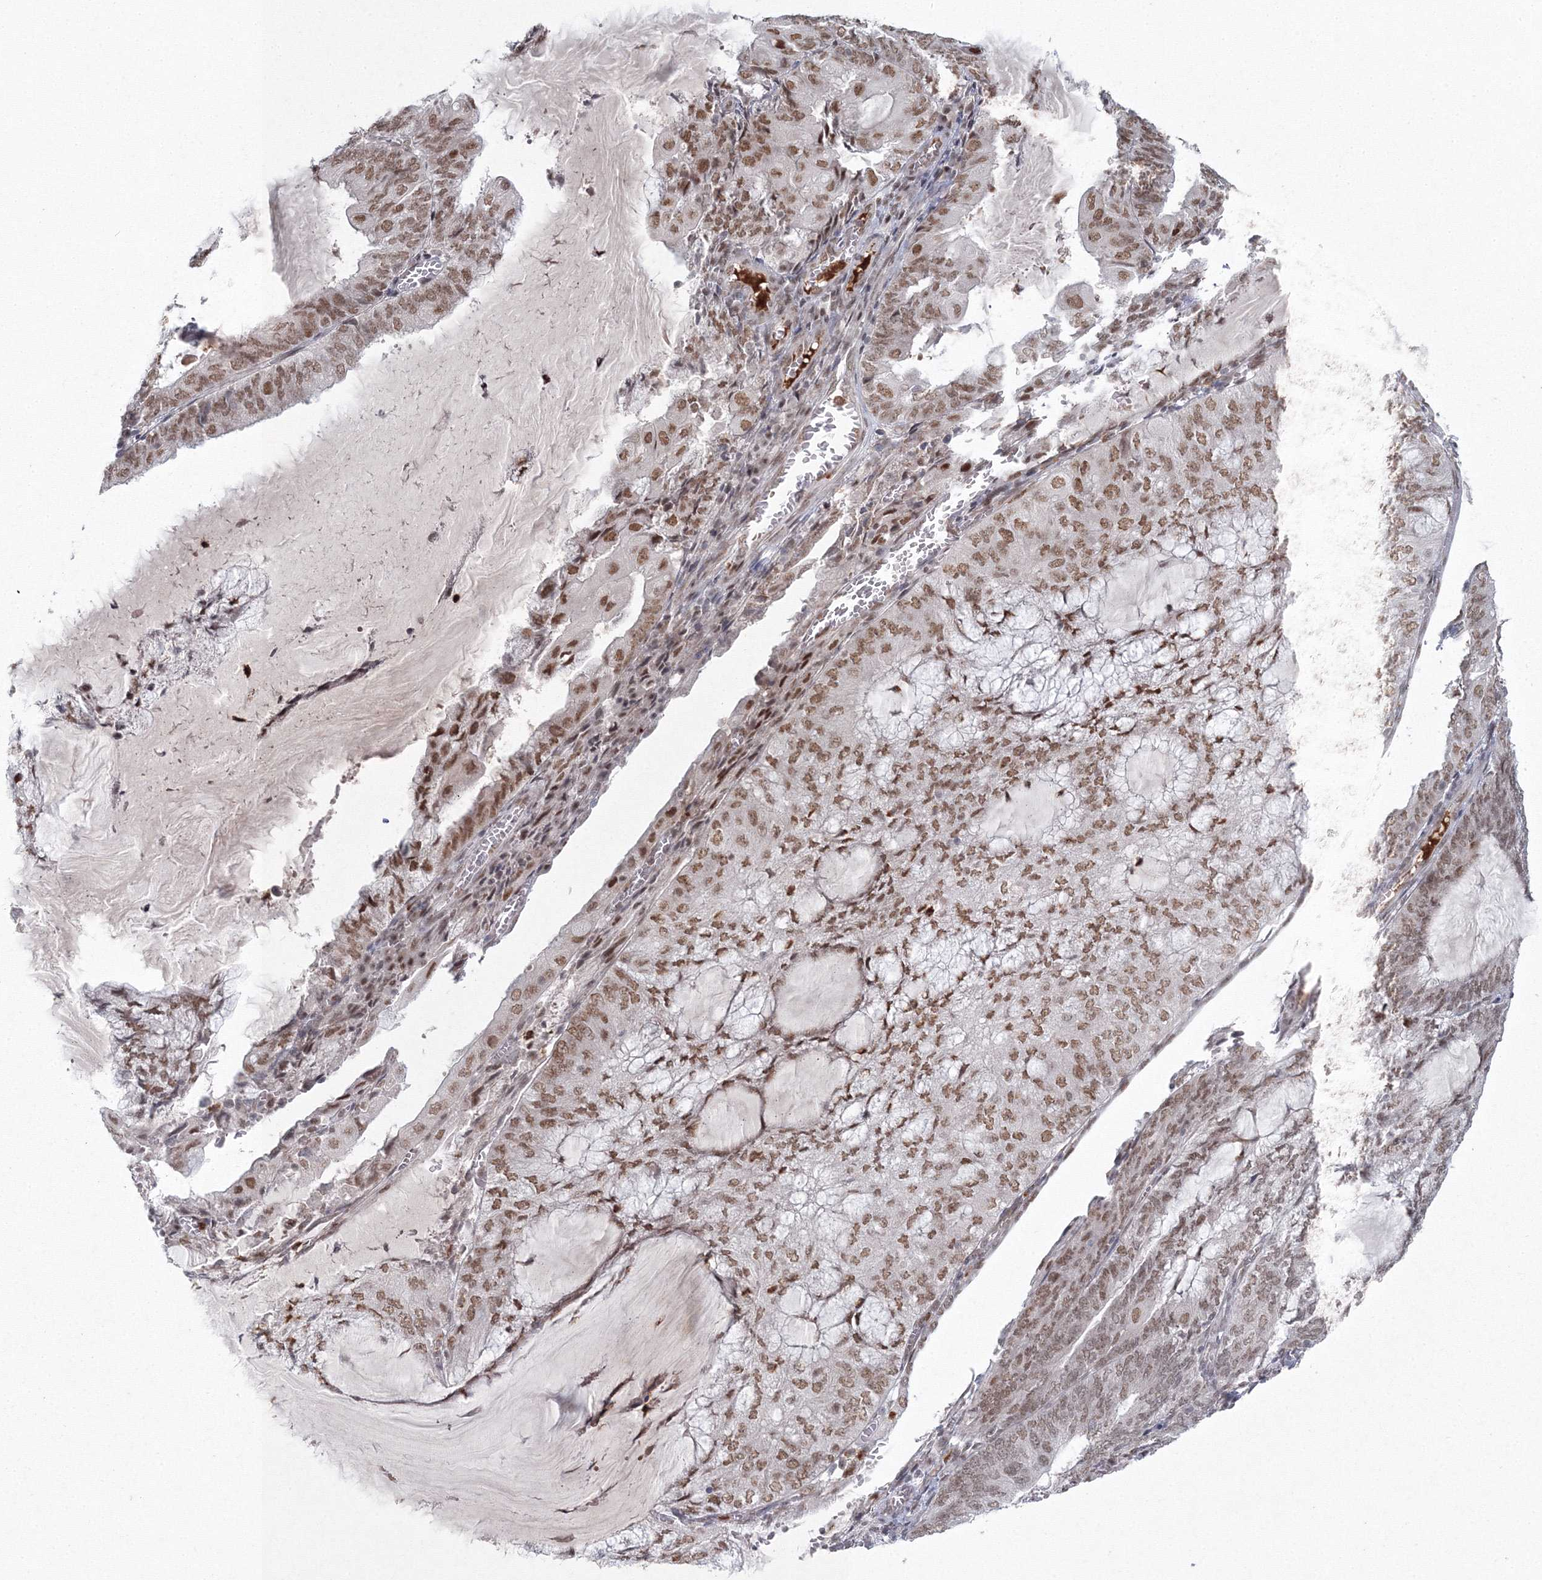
{"staining": {"intensity": "moderate", "quantity": ">75%", "location": "nuclear"}, "tissue": "endometrial cancer", "cell_type": "Tumor cells", "image_type": "cancer", "snomed": [{"axis": "morphology", "description": "Adenocarcinoma, NOS"}, {"axis": "topography", "description": "Endometrium"}], "caption": "Immunohistochemistry (IHC) staining of endometrial cancer, which demonstrates medium levels of moderate nuclear positivity in about >75% of tumor cells indicating moderate nuclear protein expression. The staining was performed using DAB (brown) for protein detection and nuclei were counterstained in hematoxylin (blue).", "gene": "C3orf33", "patient": {"sex": "female", "age": 81}}